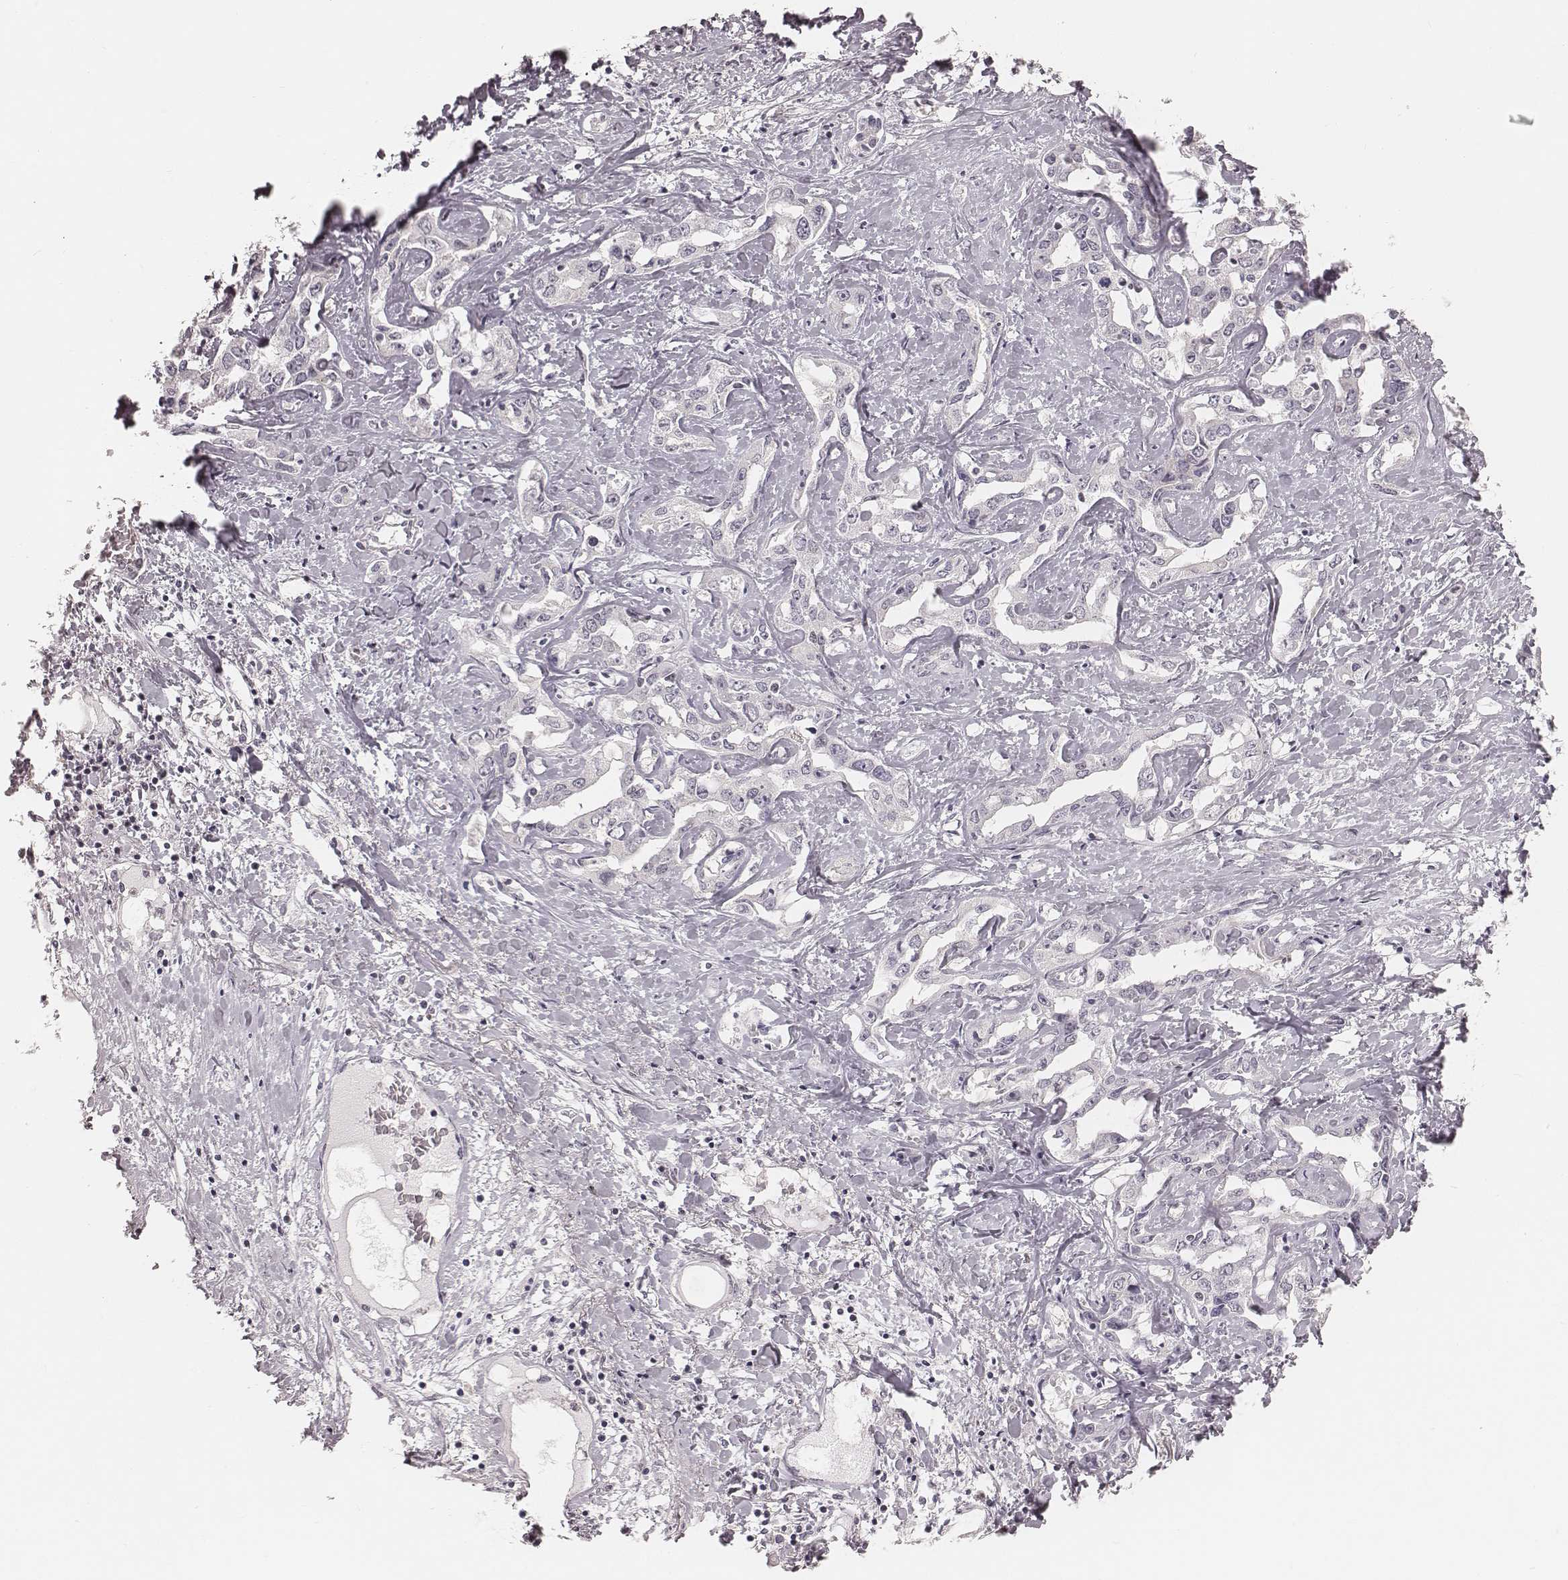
{"staining": {"intensity": "negative", "quantity": "none", "location": "none"}, "tissue": "liver cancer", "cell_type": "Tumor cells", "image_type": "cancer", "snomed": [{"axis": "morphology", "description": "Cholangiocarcinoma"}, {"axis": "topography", "description": "Liver"}], "caption": "Immunohistochemistry micrograph of neoplastic tissue: human liver cancer (cholangiocarcinoma) stained with DAB demonstrates no significant protein staining in tumor cells.", "gene": "IQCG", "patient": {"sex": "male", "age": 59}}